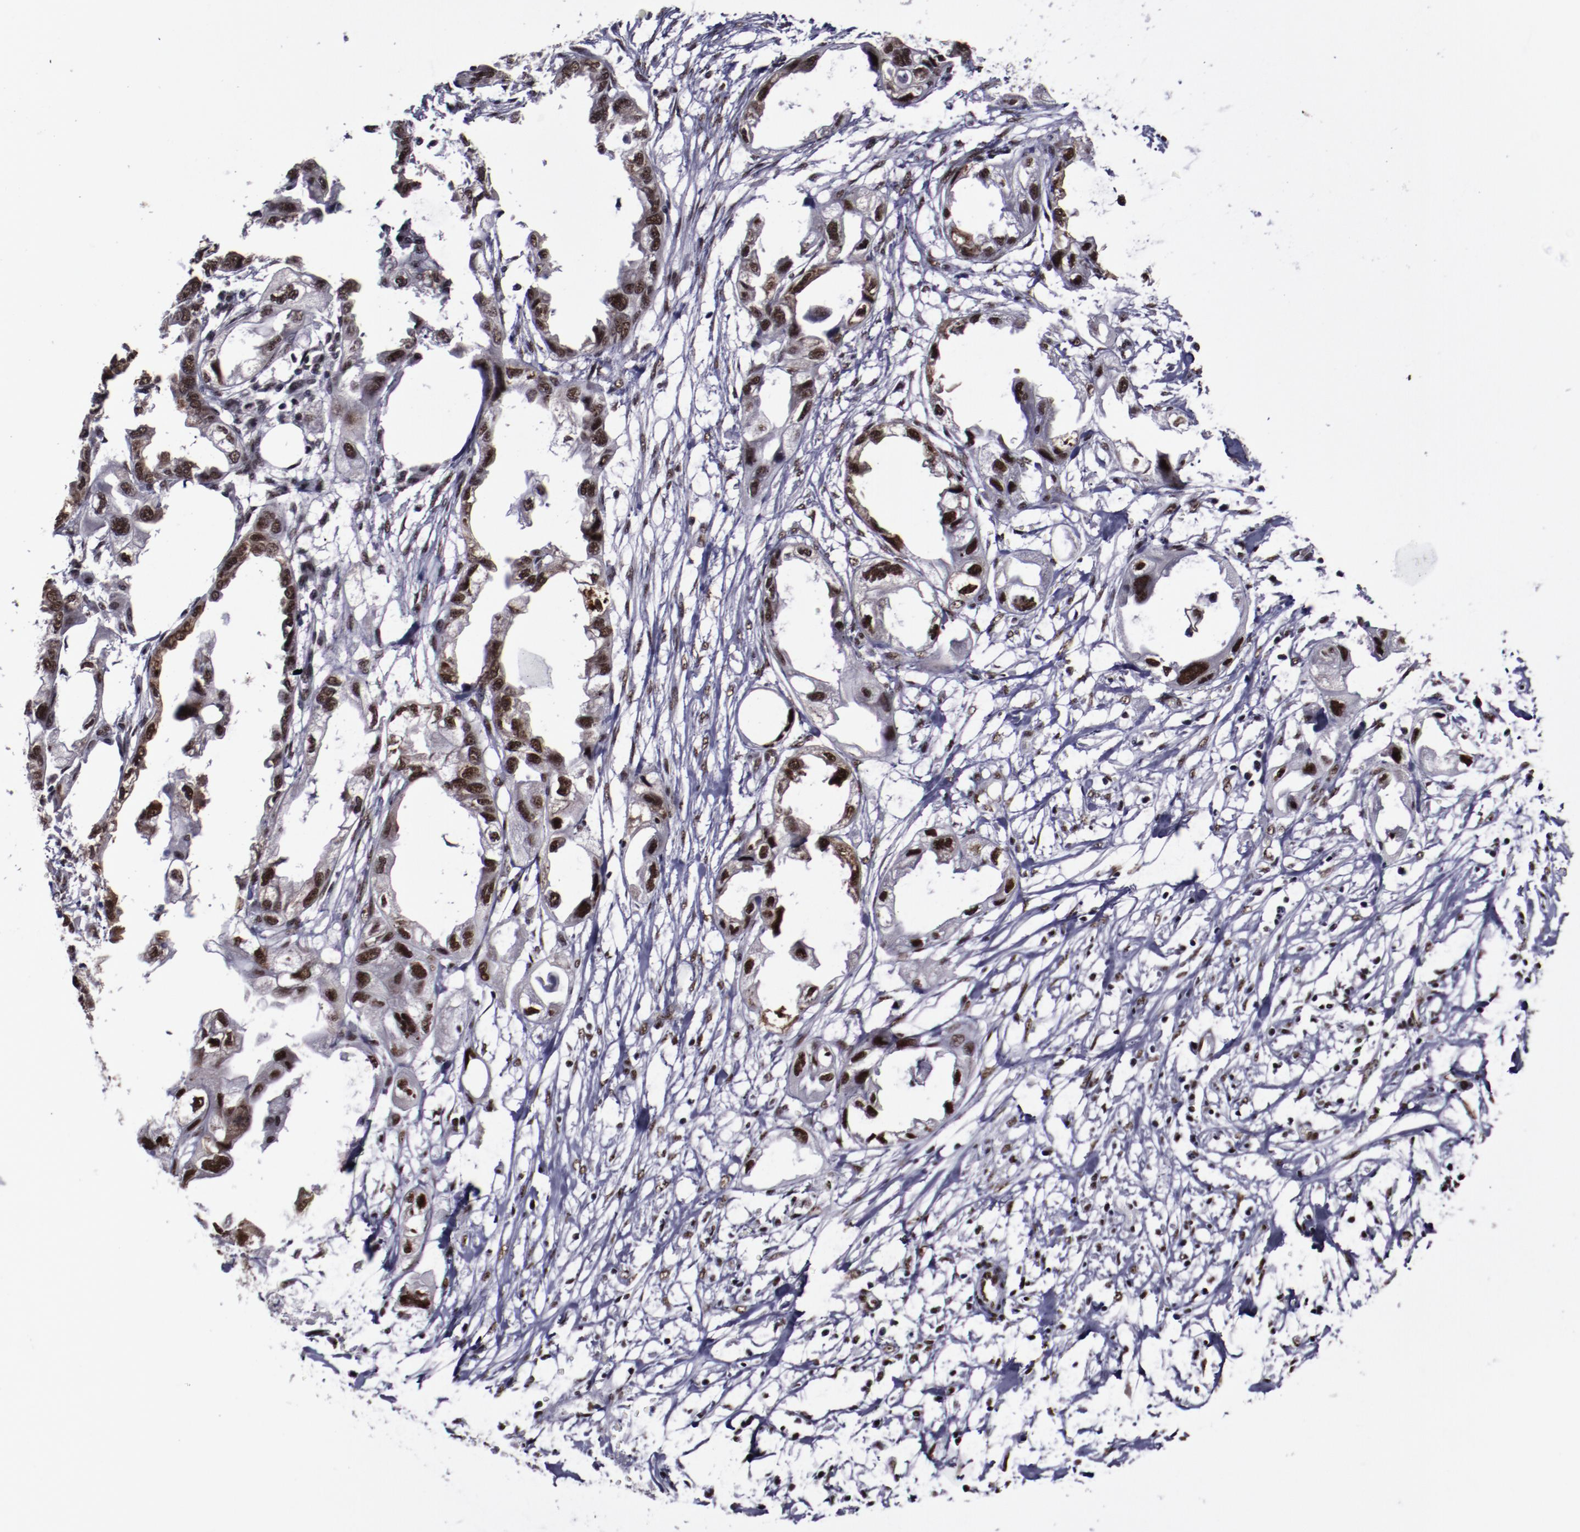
{"staining": {"intensity": "moderate", "quantity": ">75%", "location": "nuclear"}, "tissue": "endometrial cancer", "cell_type": "Tumor cells", "image_type": "cancer", "snomed": [{"axis": "morphology", "description": "Adenocarcinoma, NOS"}, {"axis": "topography", "description": "Endometrium"}], "caption": "Protein expression analysis of human endometrial cancer reveals moderate nuclear staining in about >75% of tumor cells.", "gene": "ERH", "patient": {"sex": "female", "age": 67}}